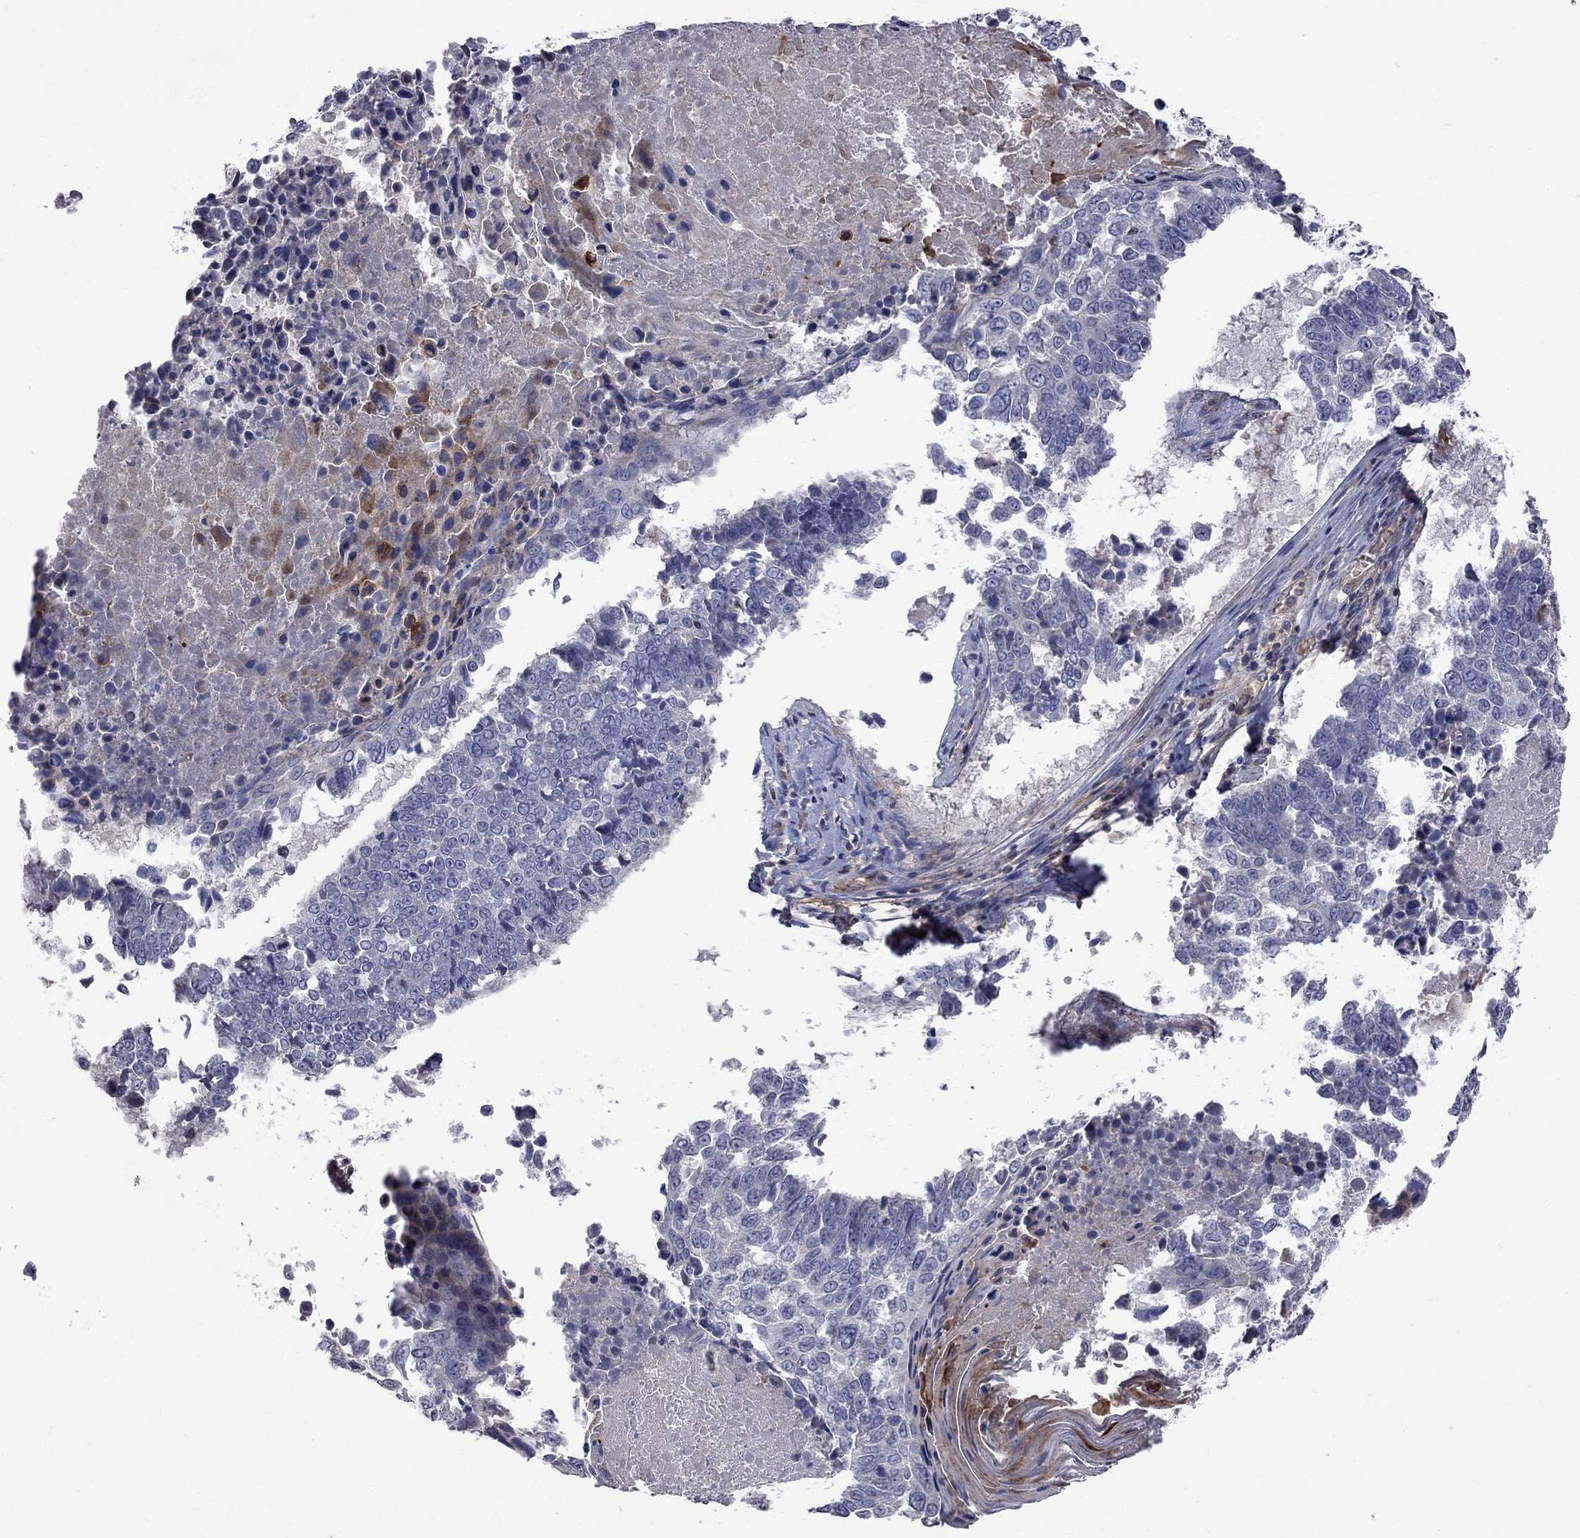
{"staining": {"intensity": "negative", "quantity": "none", "location": "none"}, "tissue": "lung cancer", "cell_type": "Tumor cells", "image_type": "cancer", "snomed": [{"axis": "morphology", "description": "Squamous cell carcinoma, NOS"}, {"axis": "topography", "description": "Lung"}], "caption": "This image is of lung cancer (squamous cell carcinoma) stained with IHC to label a protein in brown with the nuclei are counter-stained blue. There is no expression in tumor cells.", "gene": "ABI3", "patient": {"sex": "male", "age": 73}}